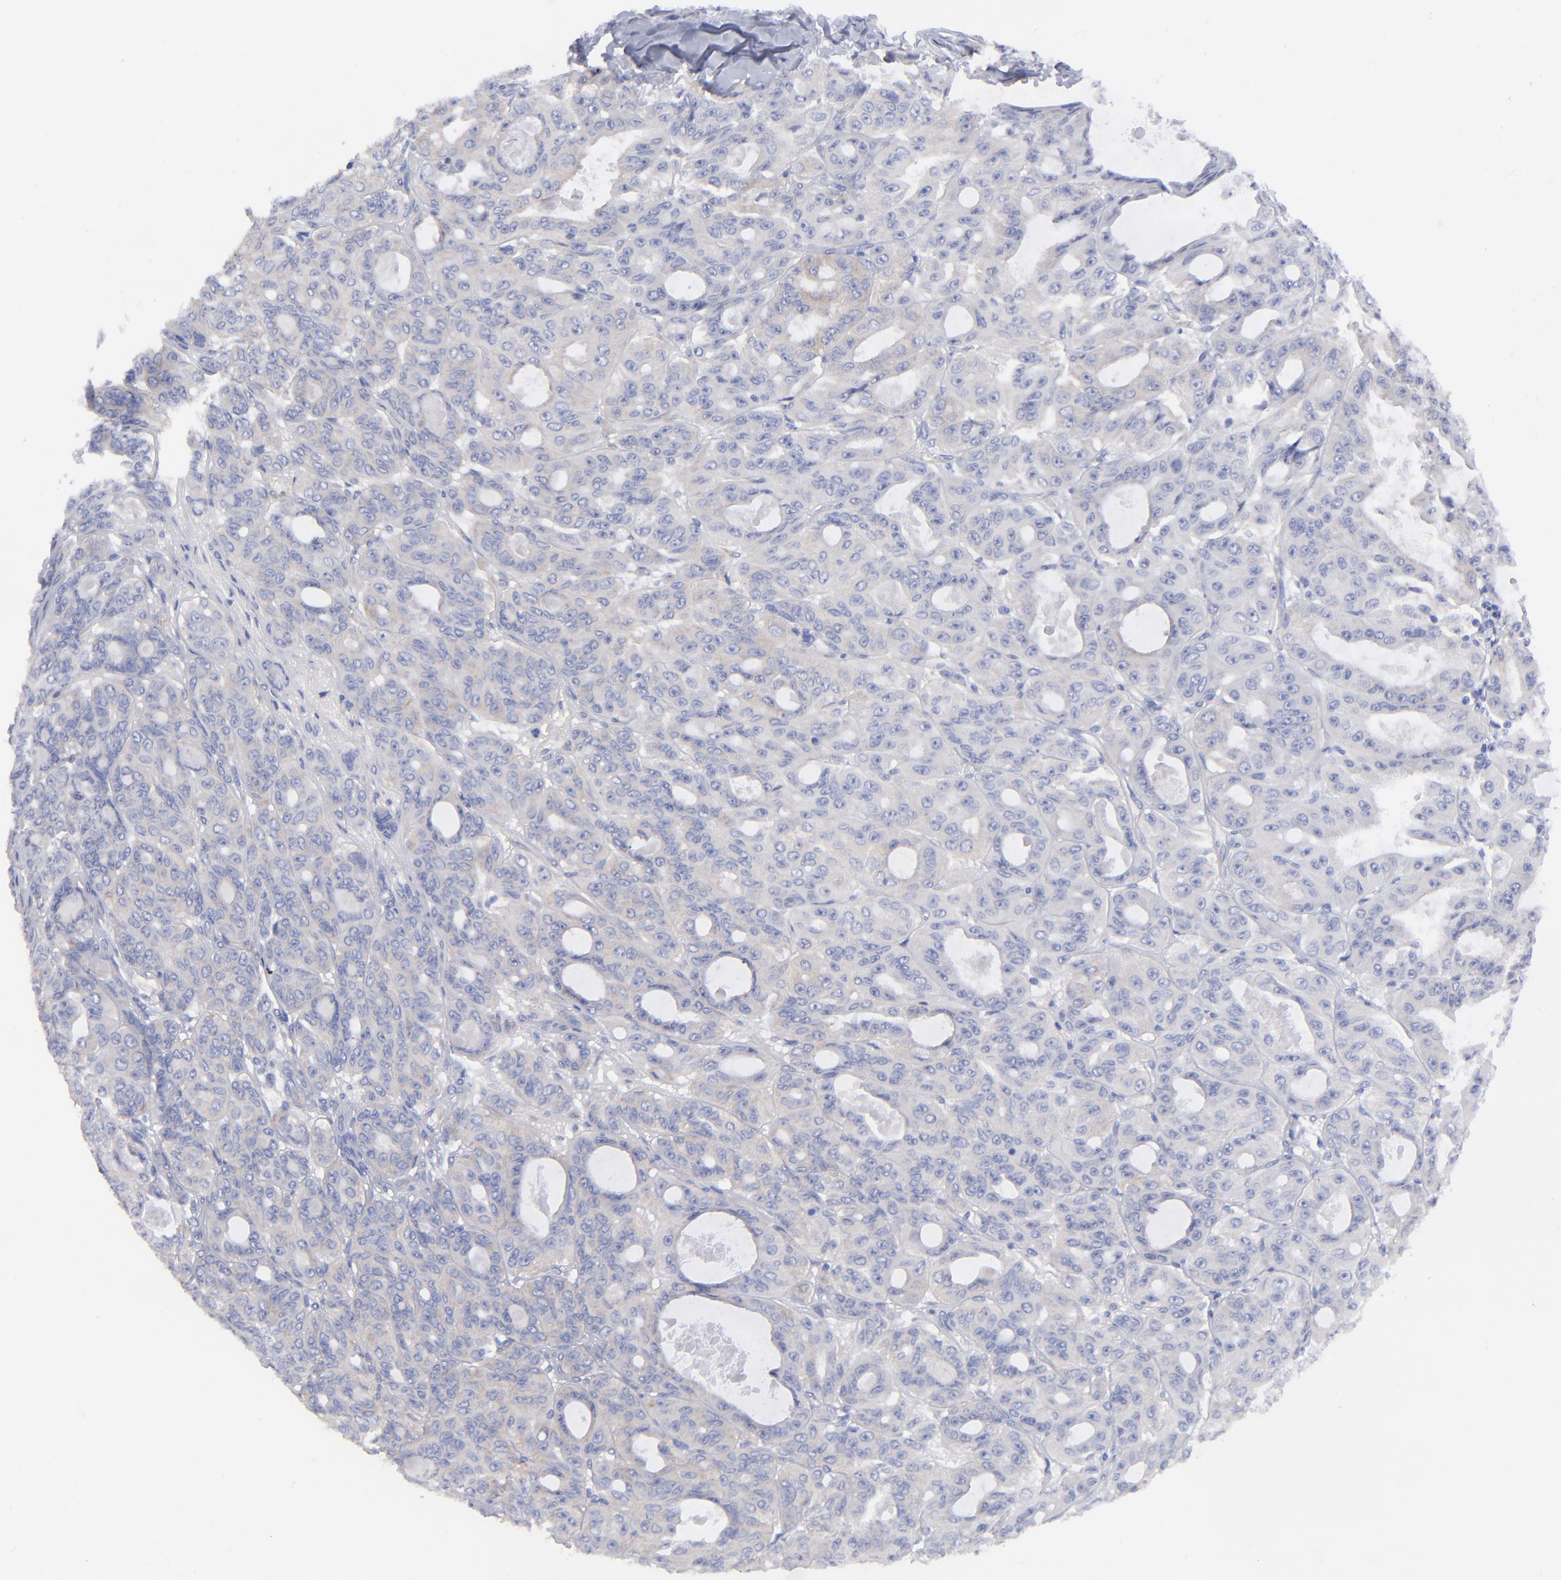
{"staining": {"intensity": "weak", "quantity": "<25%", "location": "cytoplasmic/membranous"}, "tissue": "ovarian cancer", "cell_type": "Tumor cells", "image_type": "cancer", "snomed": [{"axis": "morphology", "description": "Carcinoma, endometroid"}, {"axis": "topography", "description": "Ovary"}], "caption": "A high-resolution histopathology image shows immunohistochemistry (IHC) staining of endometroid carcinoma (ovarian), which reveals no significant staining in tumor cells.", "gene": "EIF2AK2", "patient": {"sex": "female", "age": 61}}